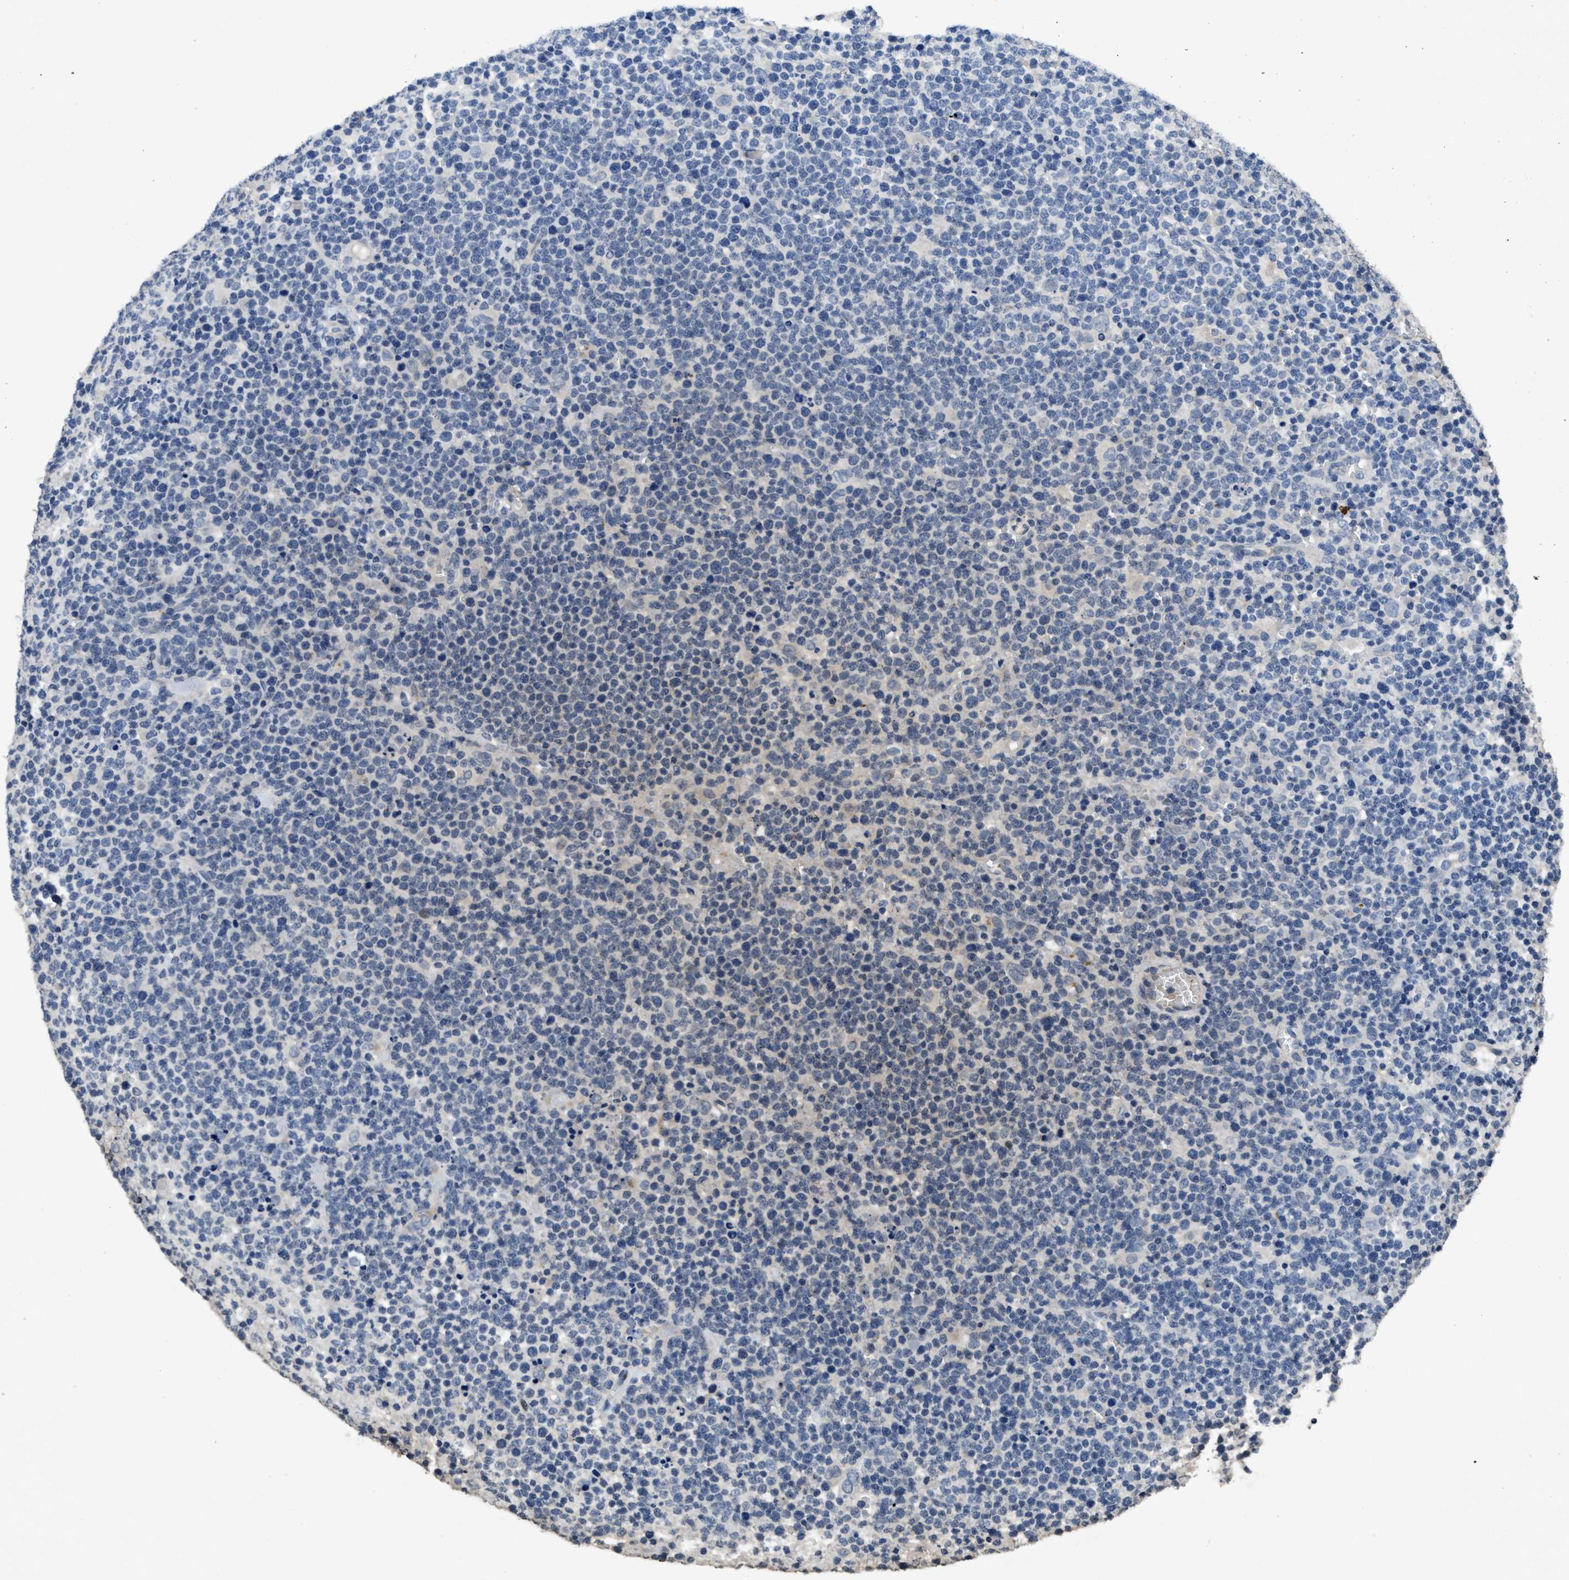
{"staining": {"intensity": "negative", "quantity": "none", "location": "none"}, "tissue": "lymphoma", "cell_type": "Tumor cells", "image_type": "cancer", "snomed": [{"axis": "morphology", "description": "Malignant lymphoma, non-Hodgkin's type, High grade"}, {"axis": "topography", "description": "Lymph node"}], "caption": "Tumor cells are negative for protein expression in human lymphoma.", "gene": "ITGA2B", "patient": {"sex": "male", "age": 61}}